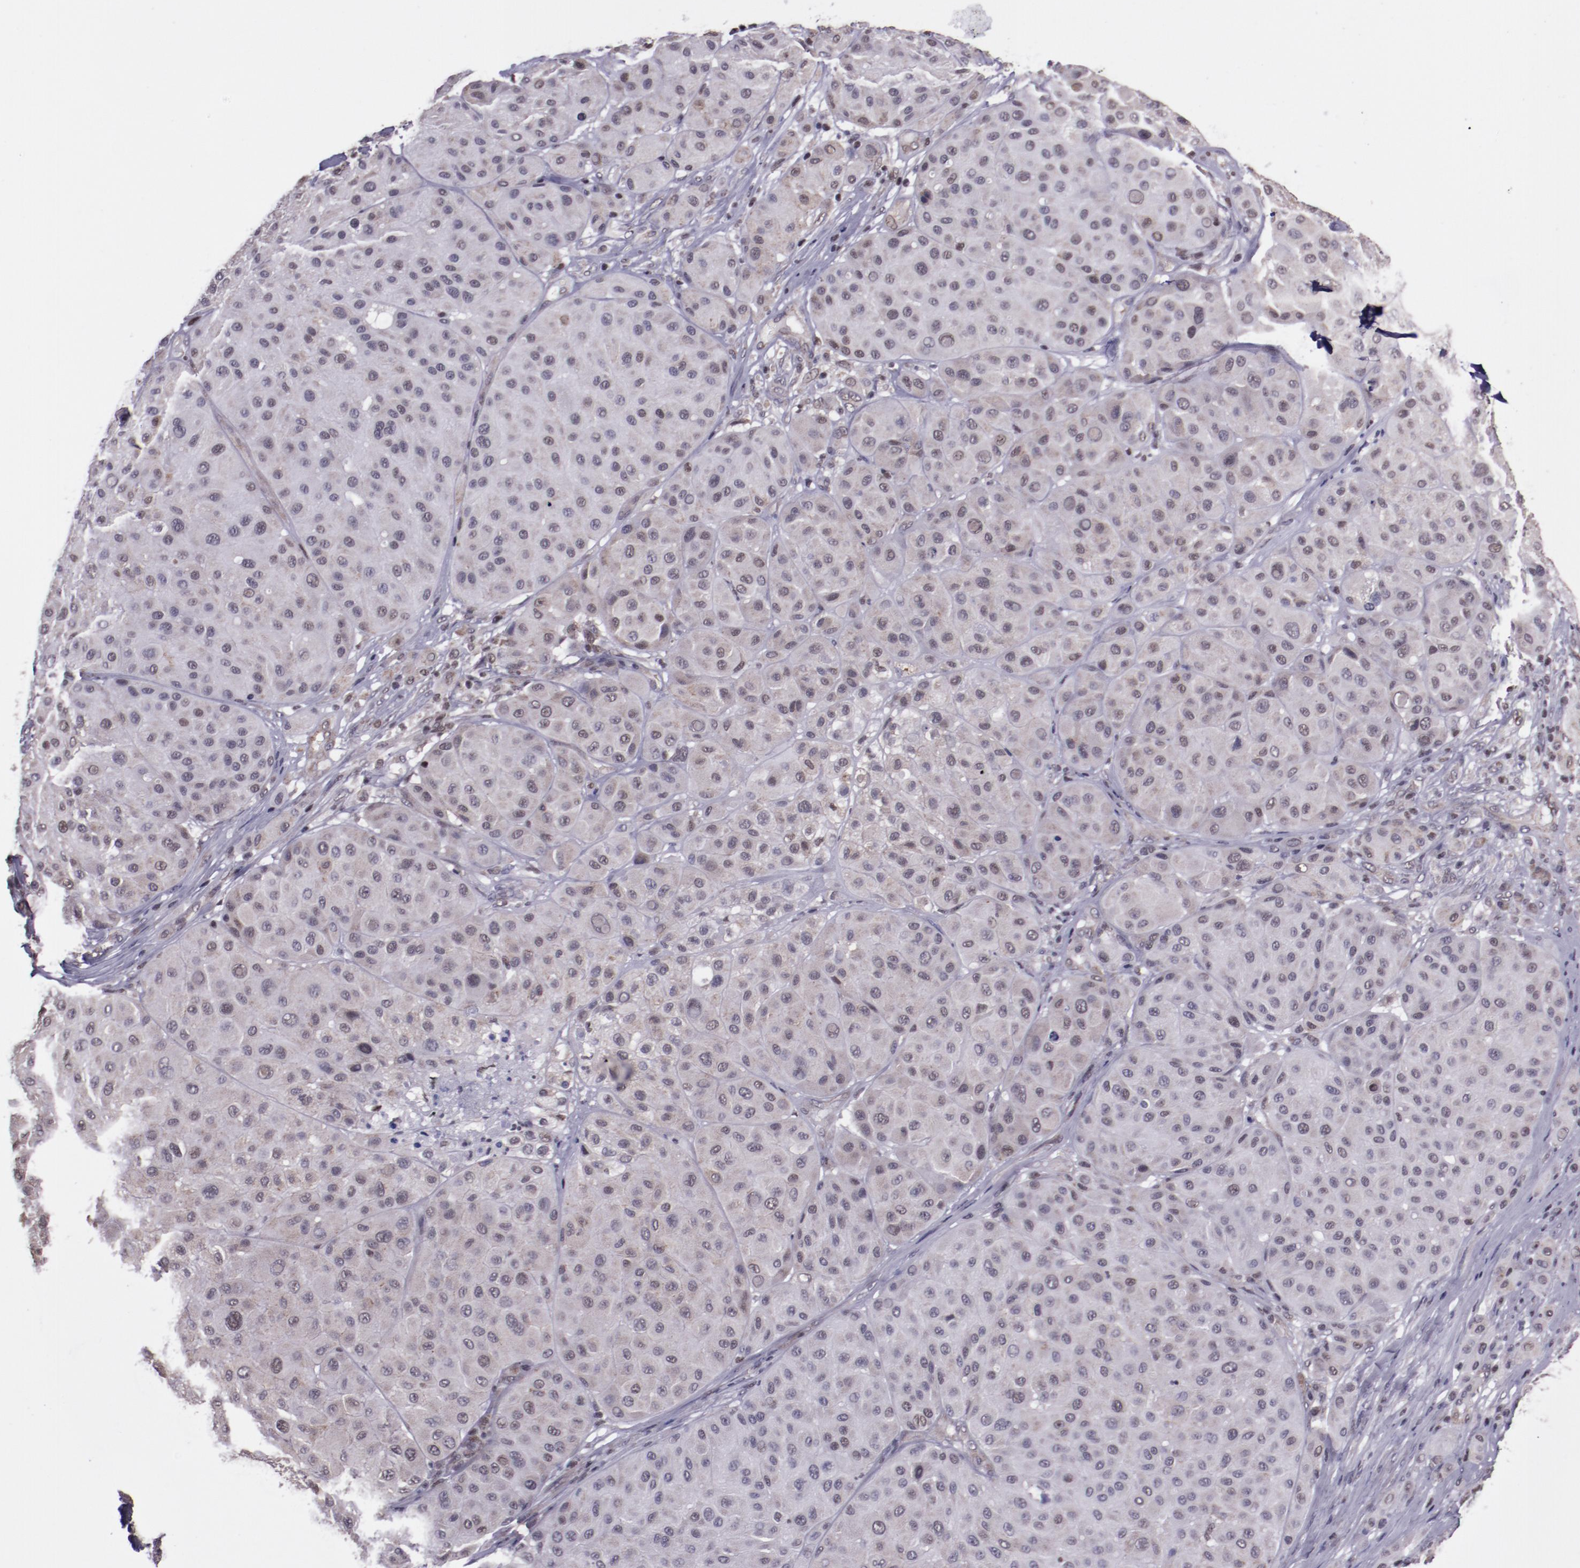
{"staining": {"intensity": "weak", "quantity": "<25%", "location": "nuclear"}, "tissue": "melanoma", "cell_type": "Tumor cells", "image_type": "cancer", "snomed": [{"axis": "morphology", "description": "Normal tissue, NOS"}, {"axis": "morphology", "description": "Malignant melanoma, Metastatic site"}, {"axis": "topography", "description": "Skin"}], "caption": "A histopathology image of malignant melanoma (metastatic site) stained for a protein exhibits no brown staining in tumor cells. (DAB immunohistochemistry with hematoxylin counter stain).", "gene": "ELF1", "patient": {"sex": "male", "age": 41}}